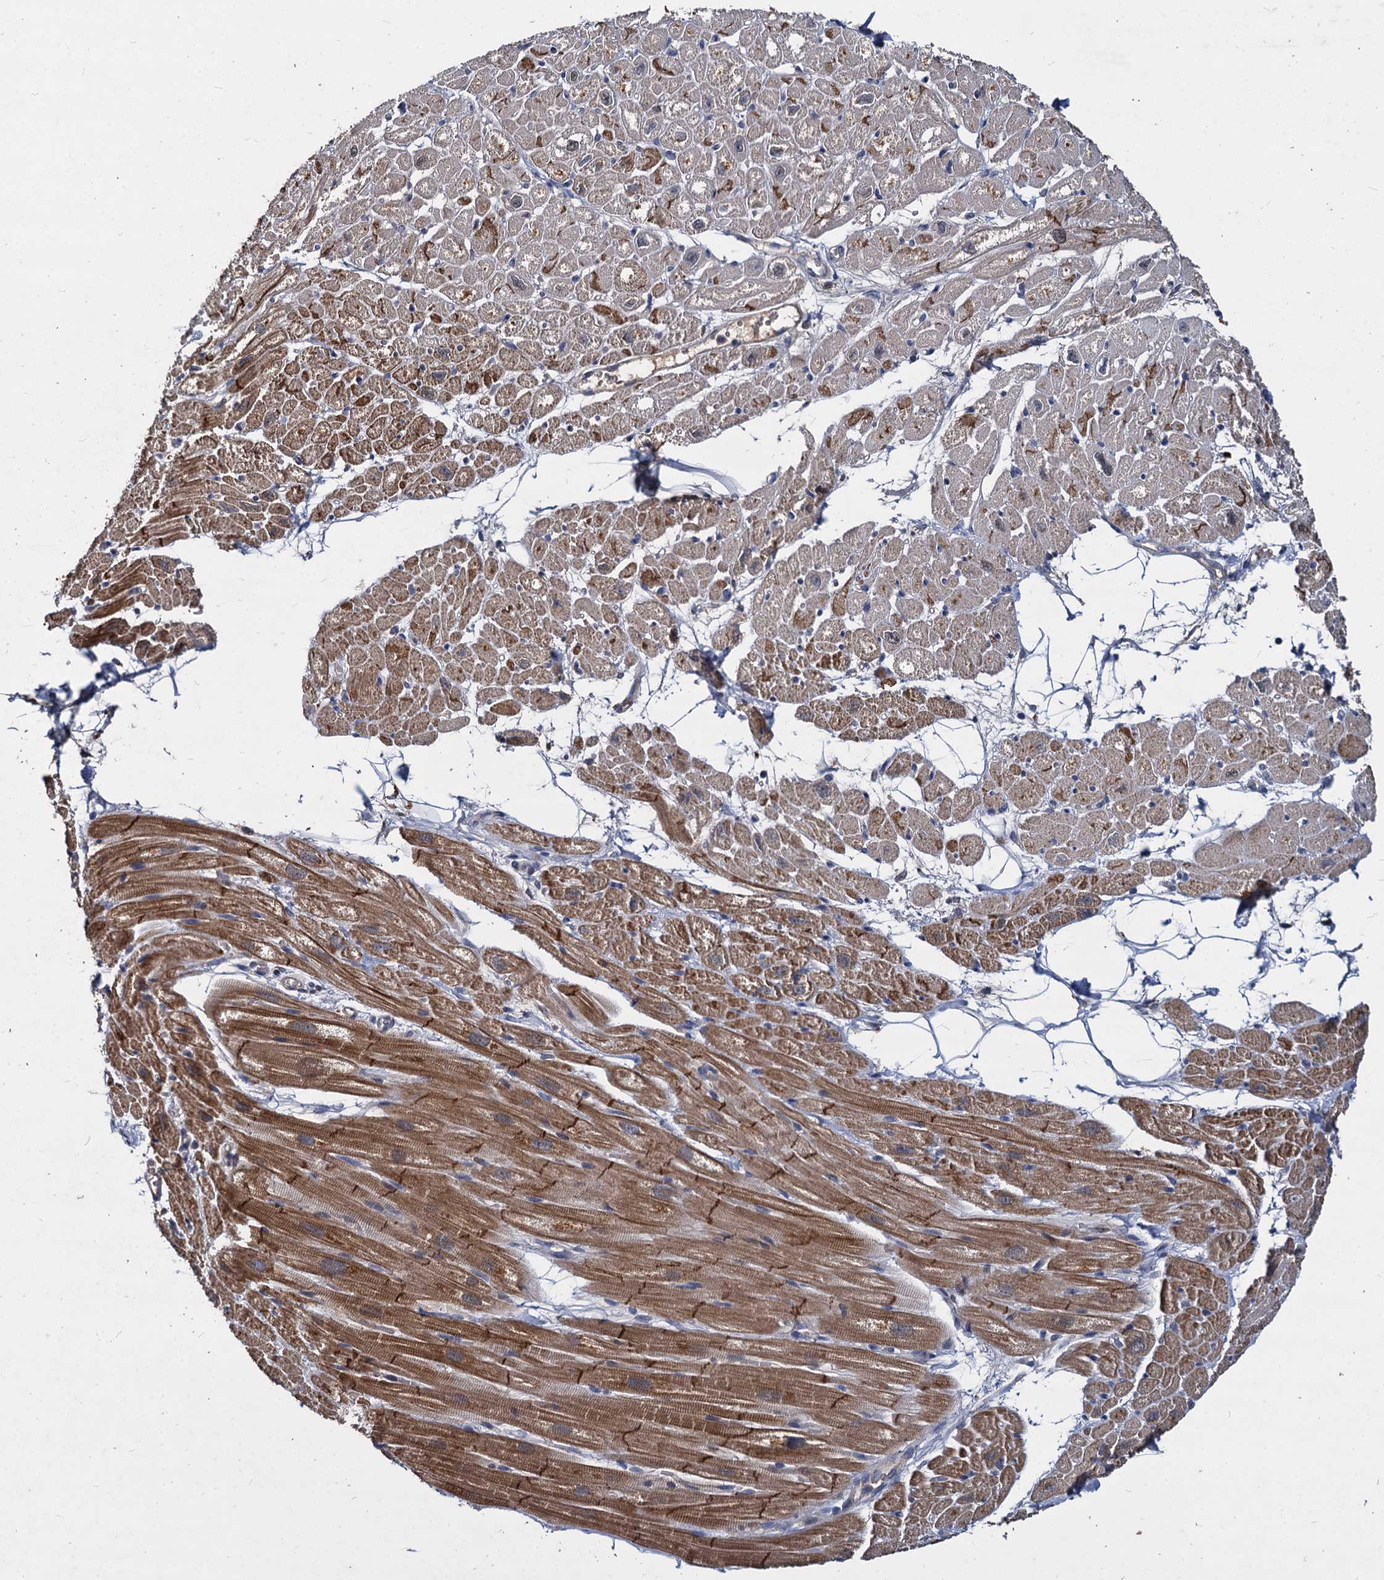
{"staining": {"intensity": "strong", "quantity": "25%-75%", "location": "cytoplasmic/membranous"}, "tissue": "heart muscle", "cell_type": "Cardiomyocytes", "image_type": "normal", "snomed": [{"axis": "morphology", "description": "Normal tissue, NOS"}, {"axis": "topography", "description": "Heart"}], "caption": "The immunohistochemical stain labels strong cytoplasmic/membranous expression in cardiomyocytes of benign heart muscle. The protein of interest is shown in brown color, while the nuclei are stained blue.", "gene": "CCDC184", "patient": {"sex": "male", "age": 50}}